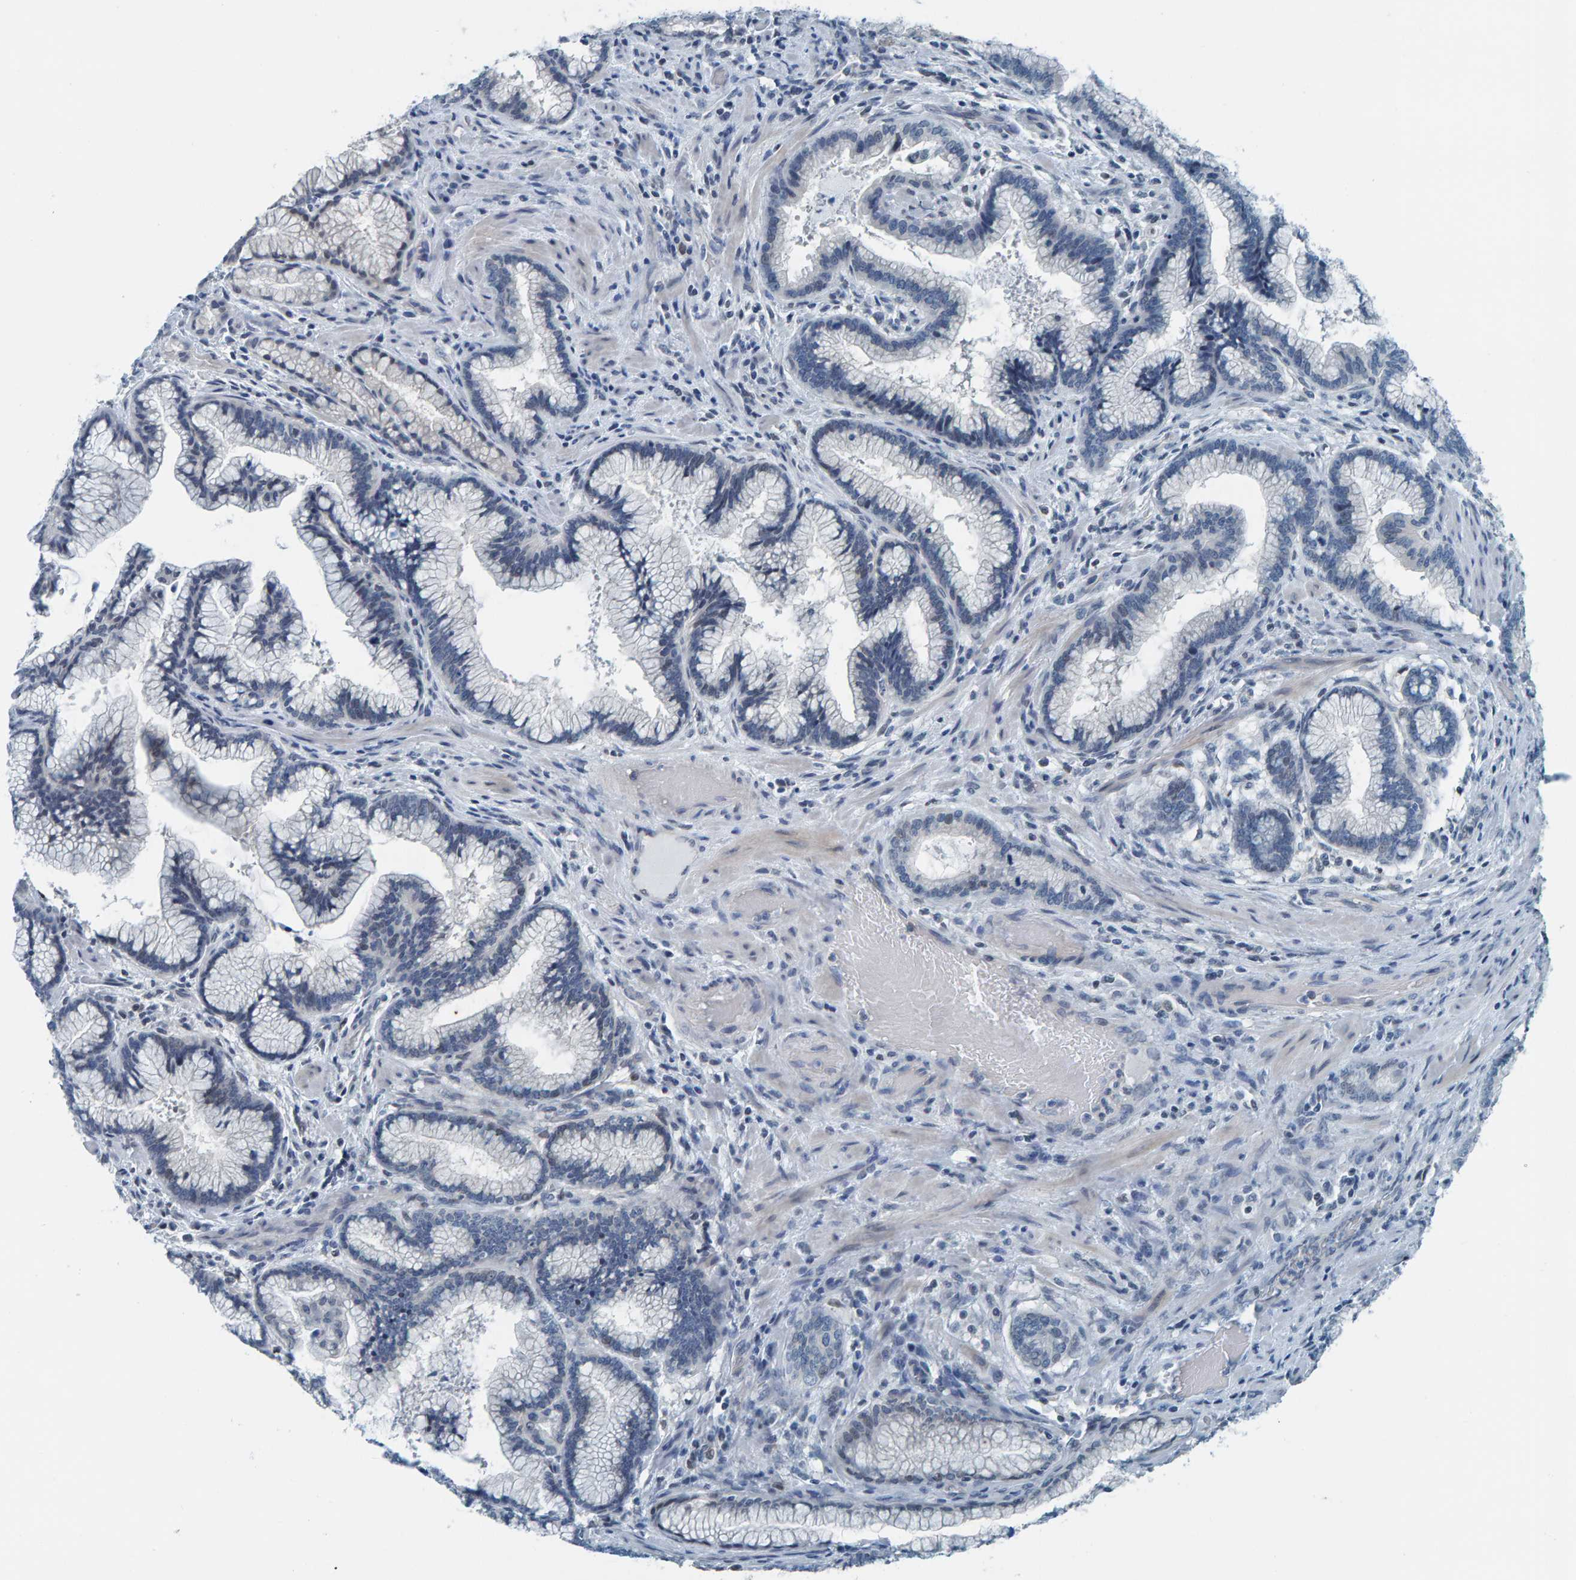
{"staining": {"intensity": "negative", "quantity": "none", "location": "none"}, "tissue": "pancreatic cancer", "cell_type": "Tumor cells", "image_type": "cancer", "snomed": [{"axis": "morphology", "description": "Adenocarcinoma, NOS"}, {"axis": "topography", "description": "Pancreas"}], "caption": "DAB immunohistochemical staining of human pancreatic cancer (adenocarcinoma) reveals no significant staining in tumor cells. The staining was performed using DAB to visualize the protein expression in brown, while the nuclei were stained in blue with hematoxylin (Magnification: 20x).", "gene": "CNP", "patient": {"sex": "female", "age": 64}}